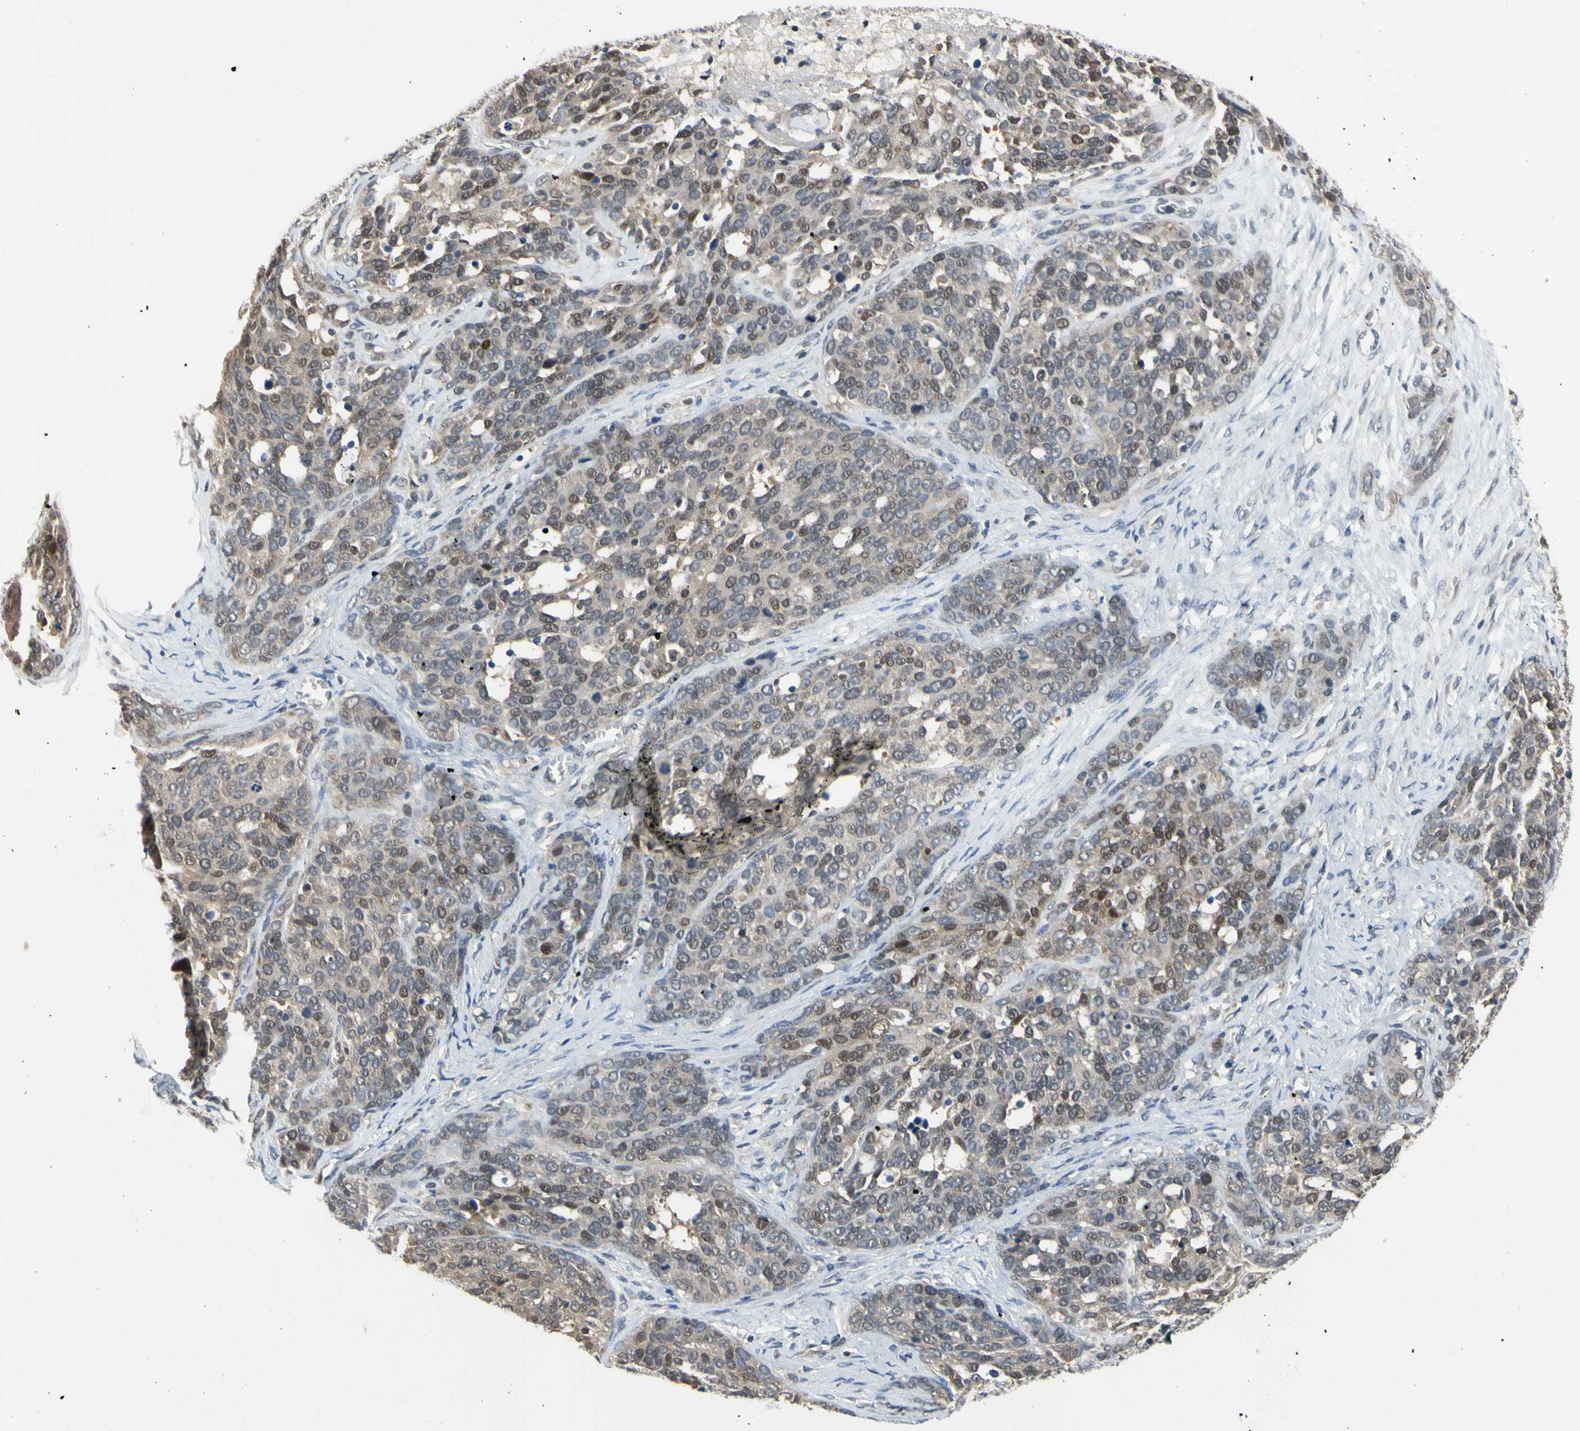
{"staining": {"intensity": "moderate", "quantity": "25%-75%", "location": "cytoplasmic/membranous,nuclear"}, "tissue": "ovarian cancer", "cell_type": "Tumor cells", "image_type": "cancer", "snomed": [{"axis": "morphology", "description": "Cystadenocarcinoma, serous, NOS"}, {"axis": "topography", "description": "Ovary"}], "caption": "Protein staining demonstrates moderate cytoplasmic/membranous and nuclear staining in approximately 25%-75% of tumor cells in ovarian cancer (serous cystadenocarcinoma).", "gene": "HSPA4", "patient": {"sex": "female", "age": 44}}